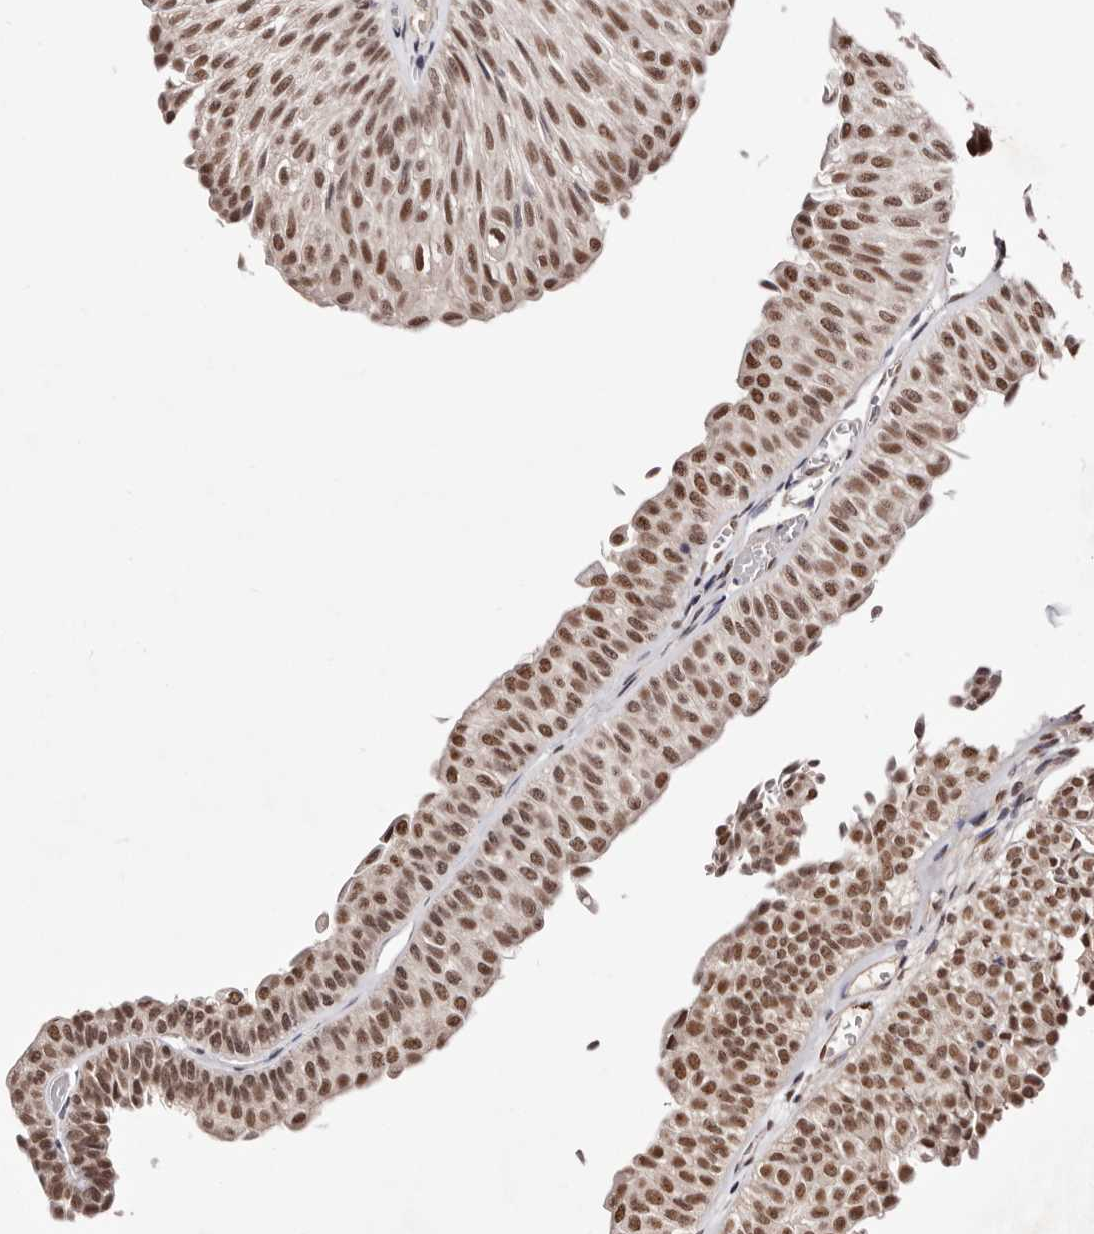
{"staining": {"intensity": "strong", "quantity": ">75%", "location": "nuclear"}, "tissue": "urothelial cancer", "cell_type": "Tumor cells", "image_type": "cancer", "snomed": [{"axis": "morphology", "description": "Urothelial carcinoma, Low grade"}, {"axis": "topography", "description": "Urinary bladder"}], "caption": "A brown stain highlights strong nuclear positivity of a protein in human urothelial cancer tumor cells. (IHC, brightfield microscopy, high magnification).", "gene": "BICRAL", "patient": {"sex": "male", "age": 78}}